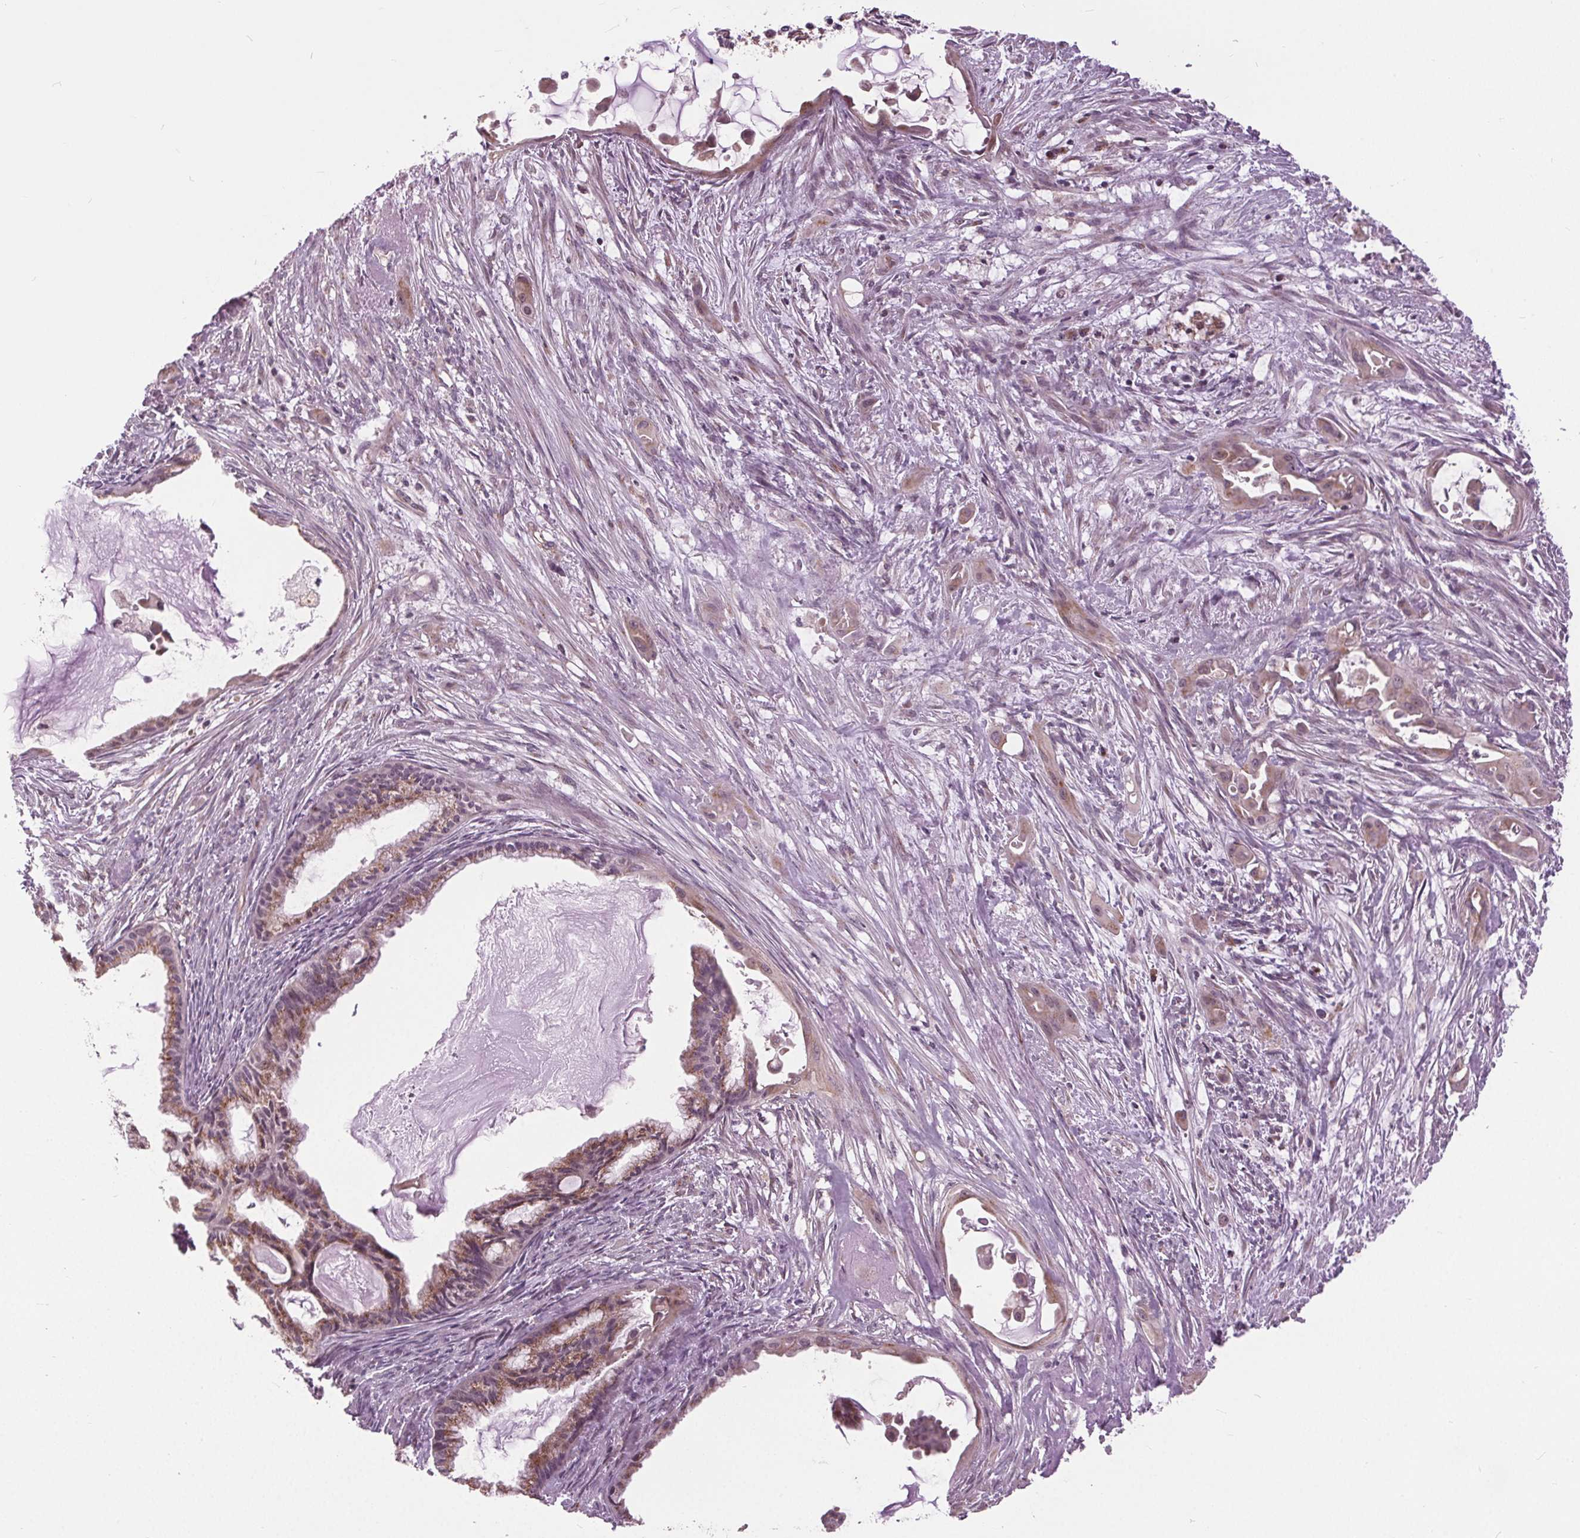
{"staining": {"intensity": "moderate", "quantity": ">75%", "location": "cytoplasmic/membranous"}, "tissue": "endometrial cancer", "cell_type": "Tumor cells", "image_type": "cancer", "snomed": [{"axis": "morphology", "description": "Adenocarcinoma, NOS"}, {"axis": "topography", "description": "Endometrium"}], "caption": "Immunohistochemical staining of endometrial cancer displays medium levels of moderate cytoplasmic/membranous expression in about >75% of tumor cells.", "gene": "BSDC1", "patient": {"sex": "female", "age": 86}}